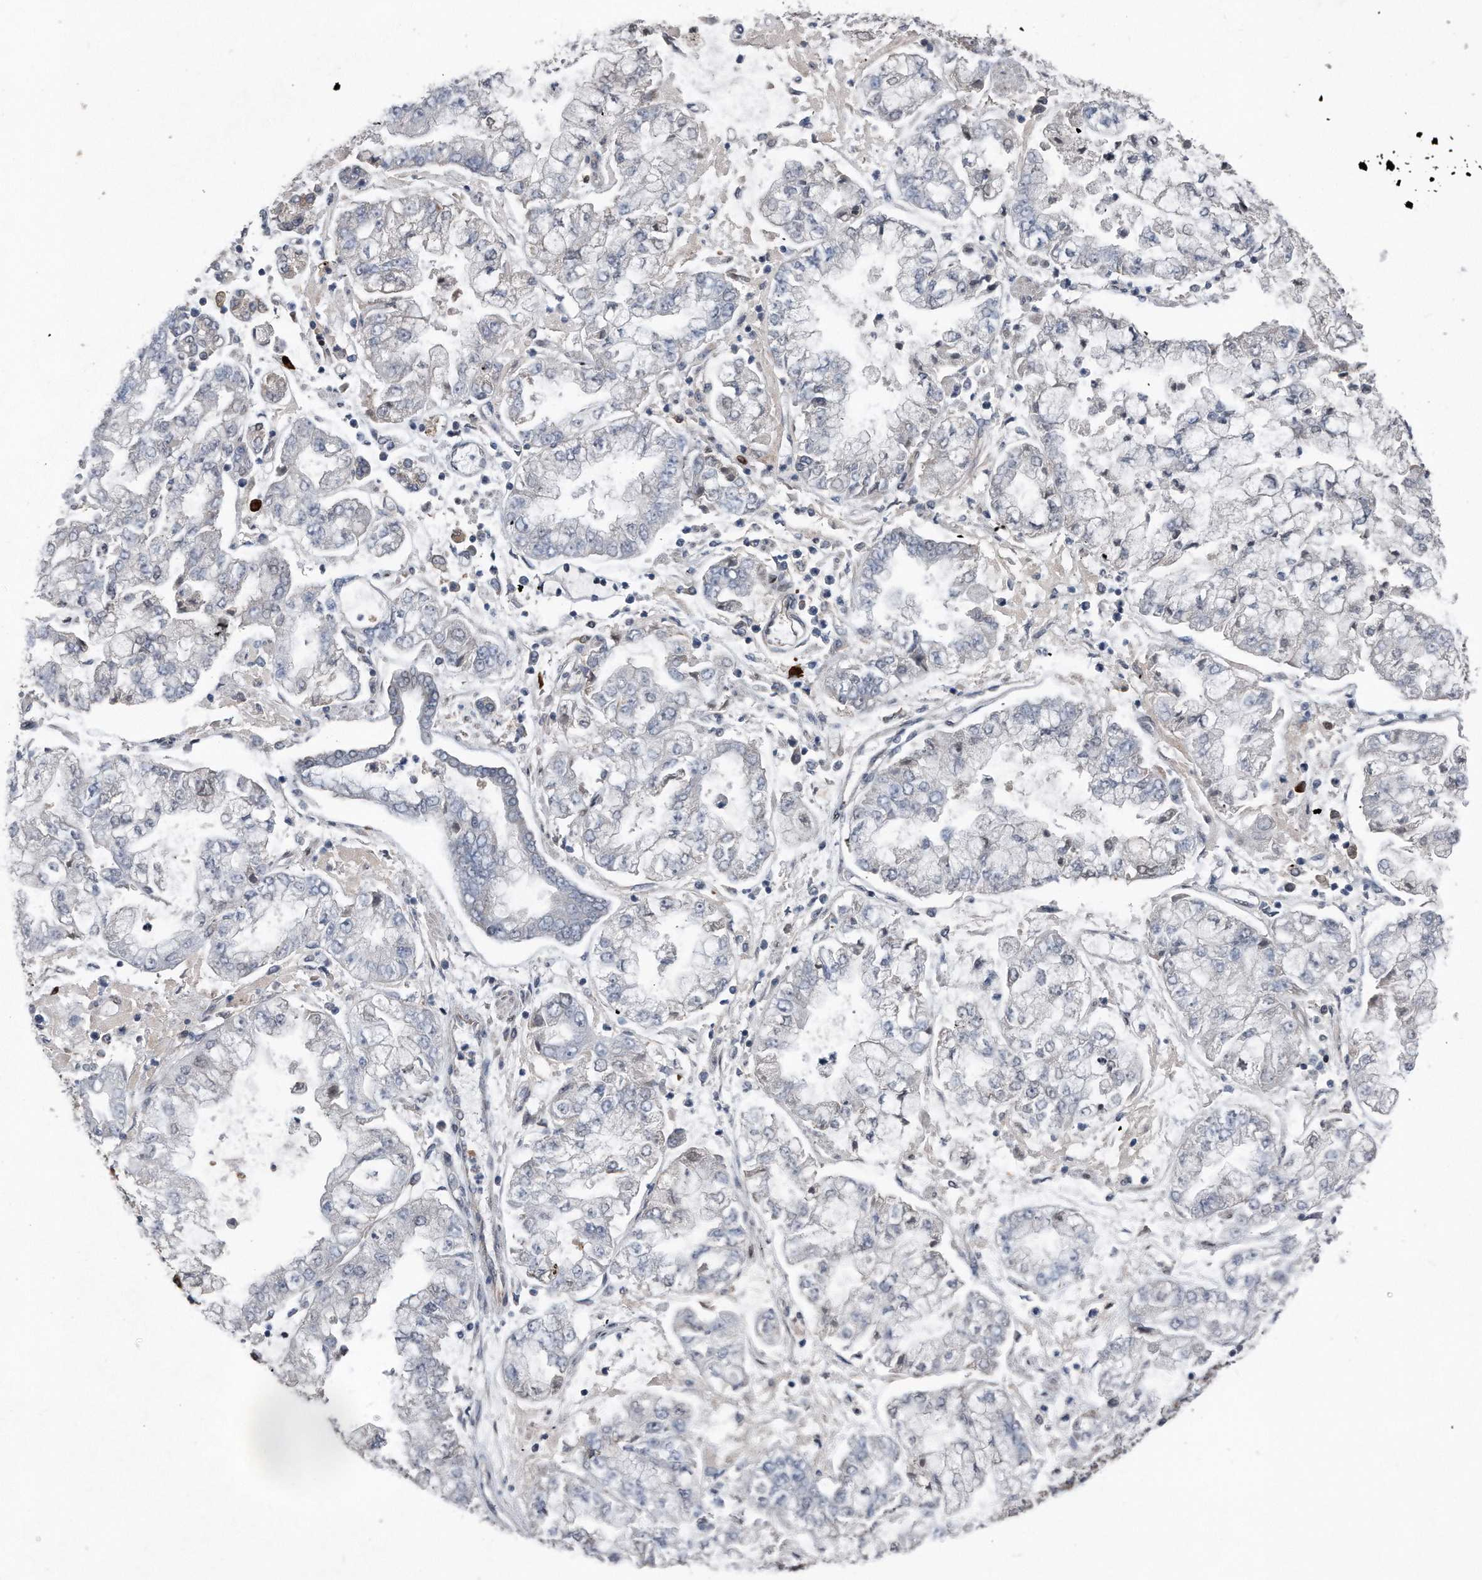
{"staining": {"intensity": "negative", "quantity": "none", "location": "none"}, "tissue": "stomach cancer", "cell_type": "Tumor cells", "image_type": "cancer", "snomed": [{"axis": "morphology", "description": "Adenocarcinoma, NOS"}, {"axis": "topography", "description": "Stomach"}], "caption": "Immunohistochemical staining of human stomach adenocarcinoma demonstrates no significant staining in tumor cells.", "gene": "DST", "patient": {"sex": "male", "age": 76}}